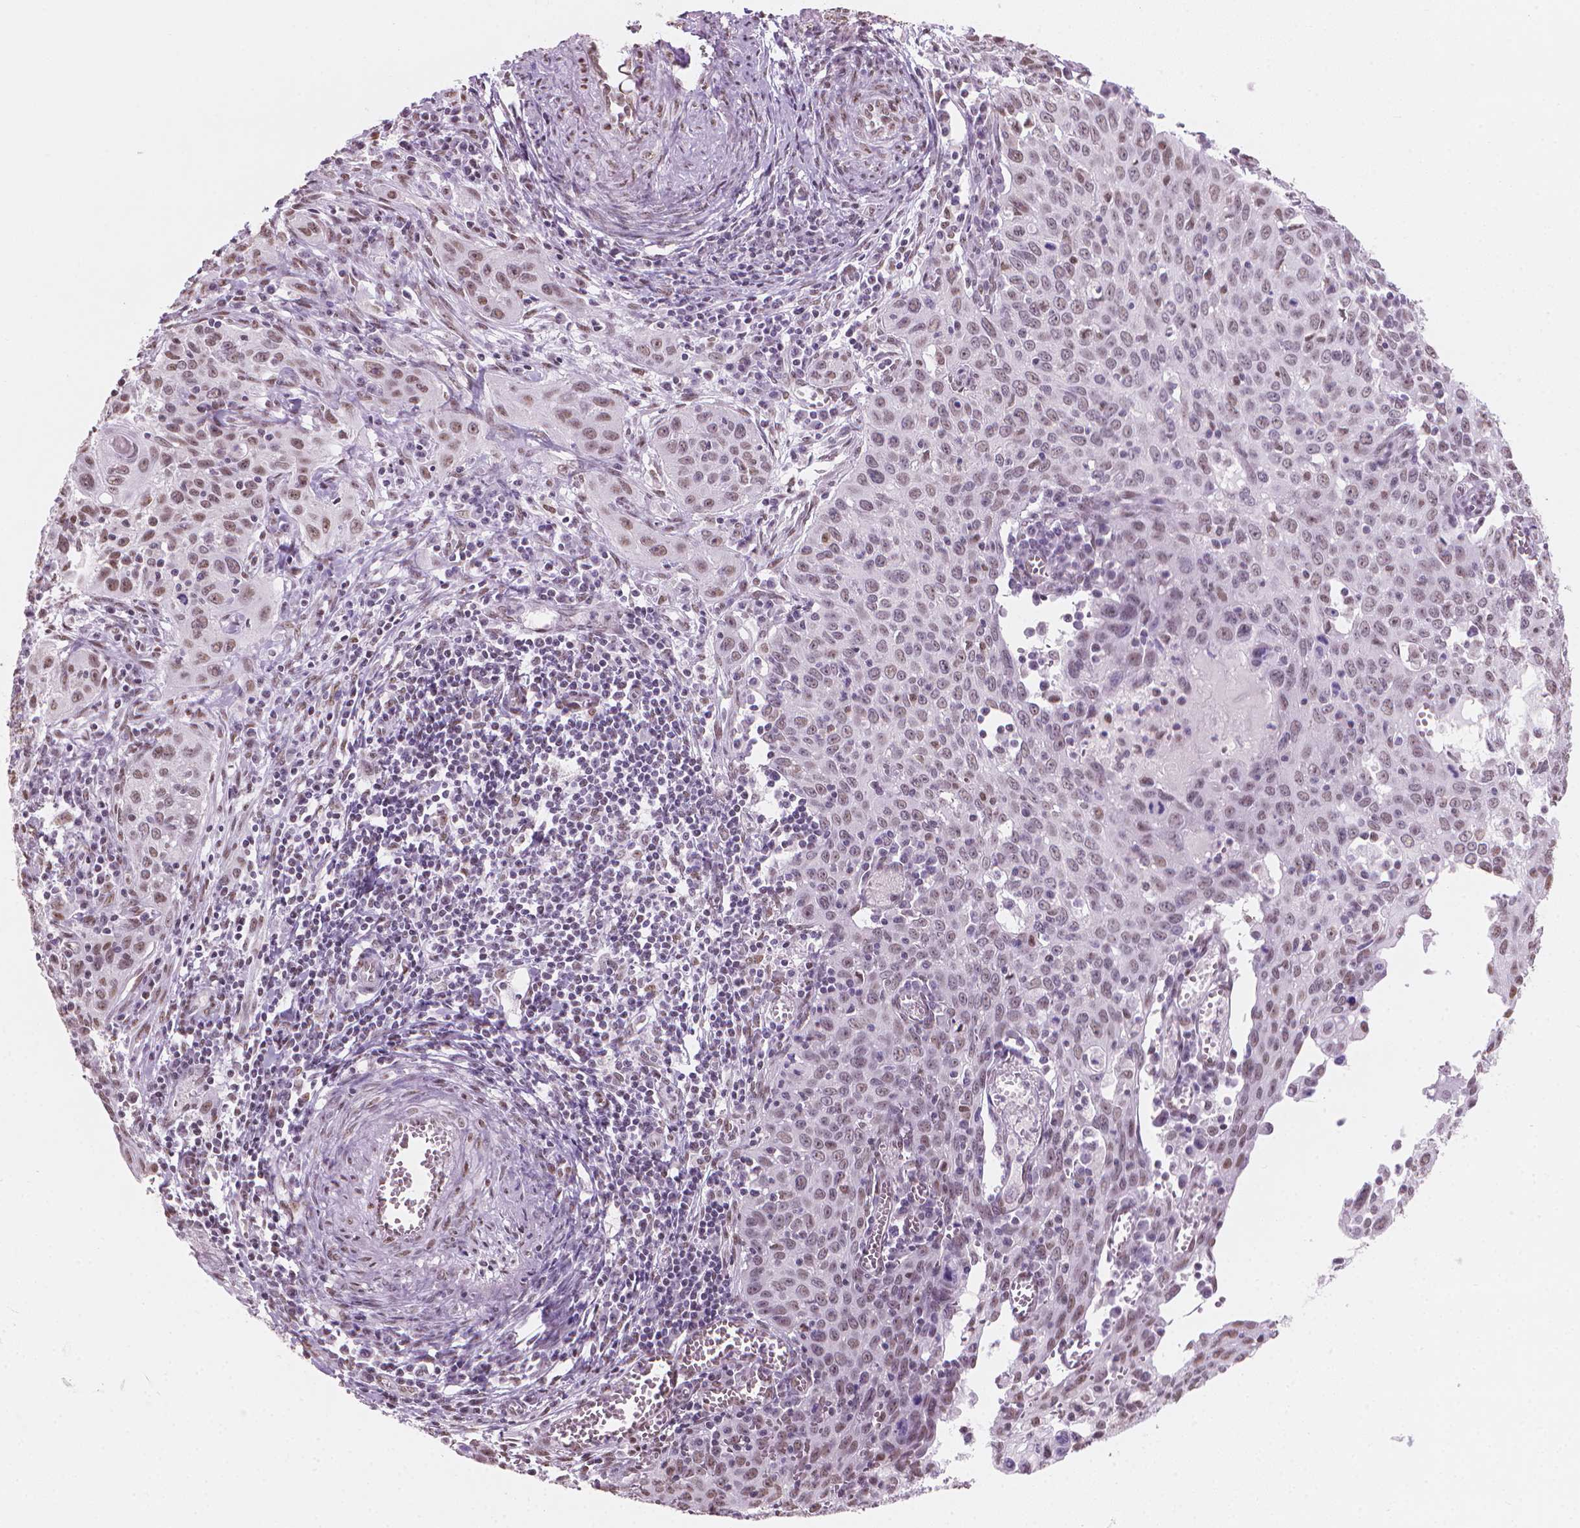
{"staining": {"intensity": "moderate", "quantity": "<25%", "location": "nuclear"}, "tissue": "cervical cancer", "cell_type": "Tumor cells", "image_type": "cancer", "snomed": [{"axis": "morphology", "description": "Squamous cell carcinoma, NOS"}, {"axis": "topography", "description": "Cervix"}], "caption": "IHC histopathology image of neoplastic tissue: cervical cancer stained using immunohistochemistry (IHC) reveals low levels of moderate protein expression localized specifically in the nuclear of tumor cells, appearing as a nuclear brown color.", "gene": "PIAS2", "patient": {"sex": "female", "age": 38}}